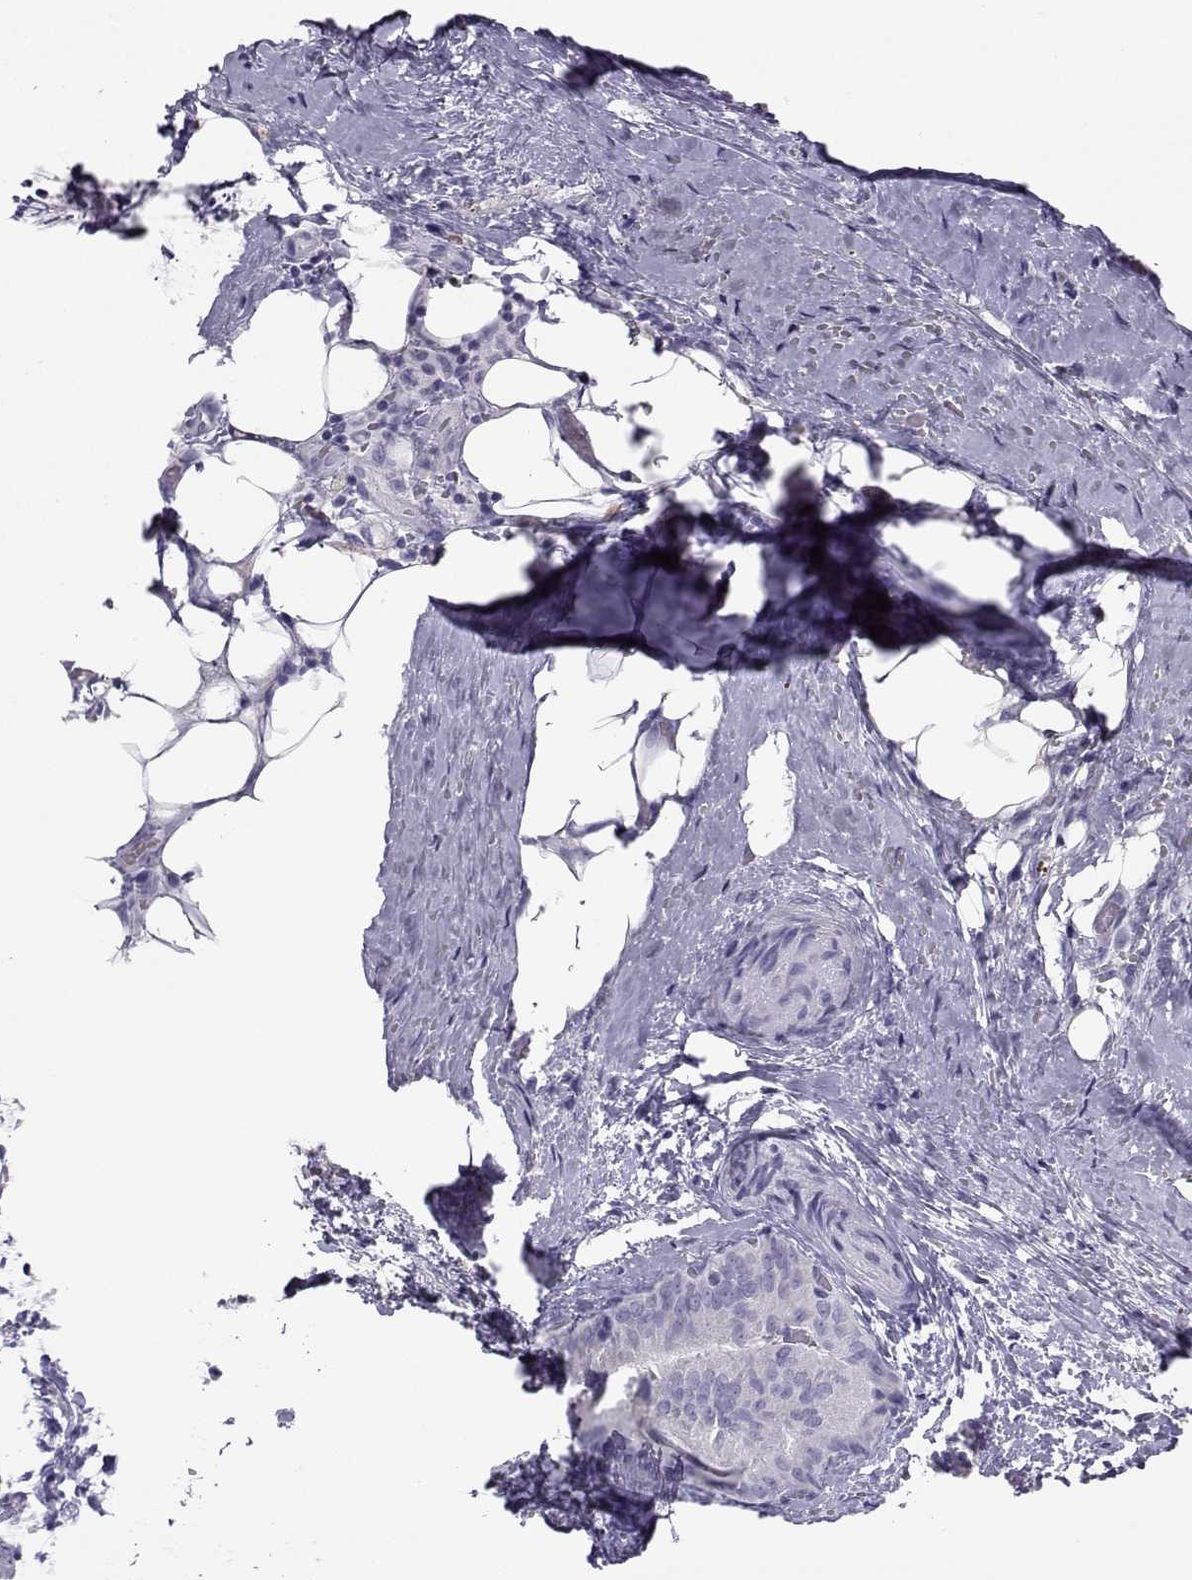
{"staining": {"intensity": "negative", "quantity": "none", "location": "none"}, "tissue": "thyroid cancer", "cell_type": "Tumor cells", "image_type": "cancer", "snomed": [{"axis": "morphology", "description": "Papillary adenocarcinoma, NOS"}, {"axis": "topography", "description": "Thyroid gland"}], "caption": "This is a micrograph of IHC staining of thyroid cancer, which shows no expression in tumor cells. (Immunohistochemistry, brightfield microscopy, high magnification).", "gene": "ARMC2", "patient": {"sex": "male", "age": 61}}